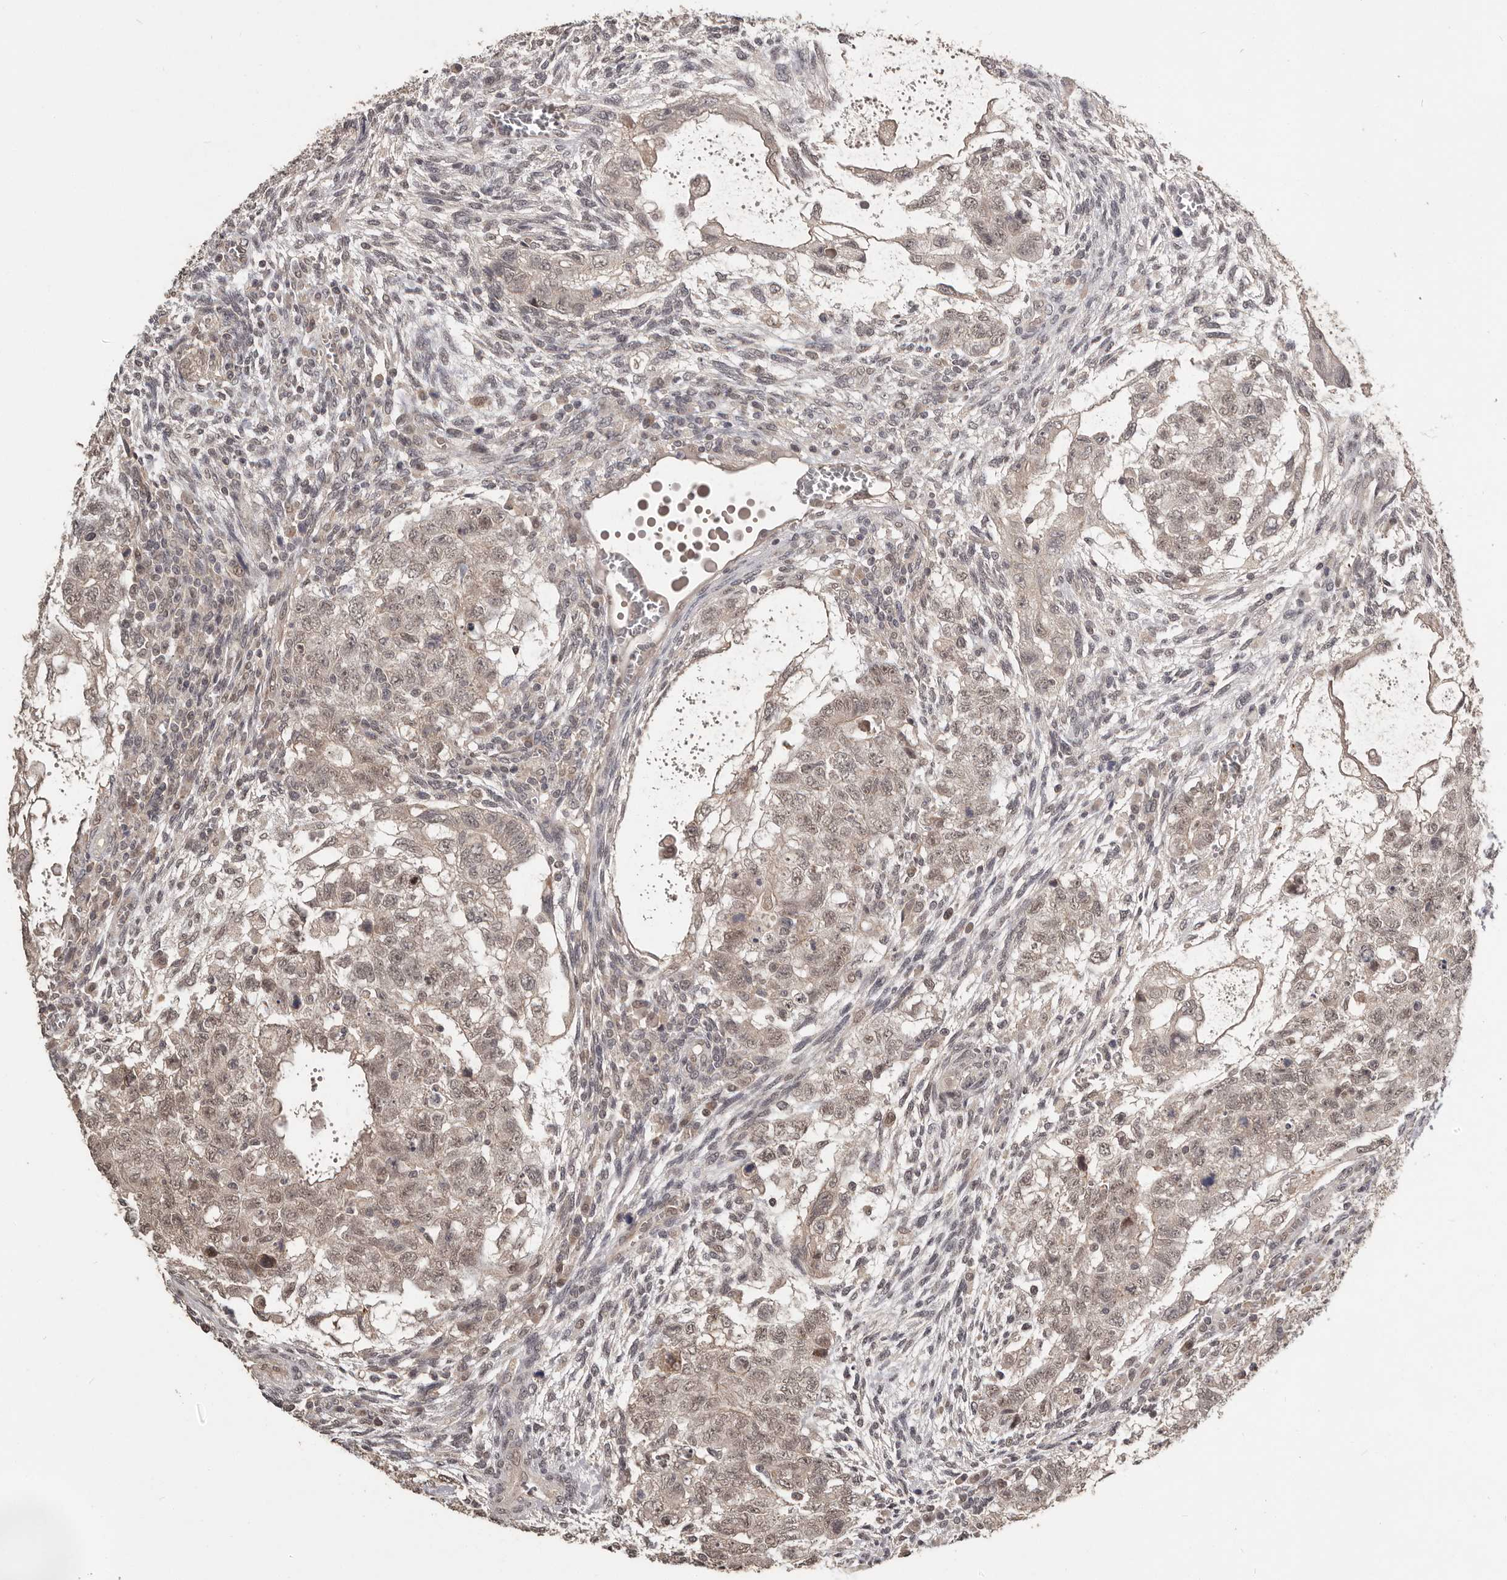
{"staining": {"intensity": "weak", "quantity": ">75%", "location": "cytoplasmic/membranous,nuclear"}, "tissue": "testis cancer", "cell_type": "Tumor cells", "image_type": "cancer", "snomed": [{"axis": "morphology", "description": "Carcinoma, Embryonal, NOS"}, {"axis": "topography", "description": "Testis"}], "caption": "Immunohistochemical staining of human testis cancer displays weak cytoplasmic/membranous and nuclear protein staining in approximately >75% of tumor cells. (Brightfield microscopy of DAB IHC at high magnification).", "gene": "ZFP14", "patient": {"sex": "male", "age": 37}}